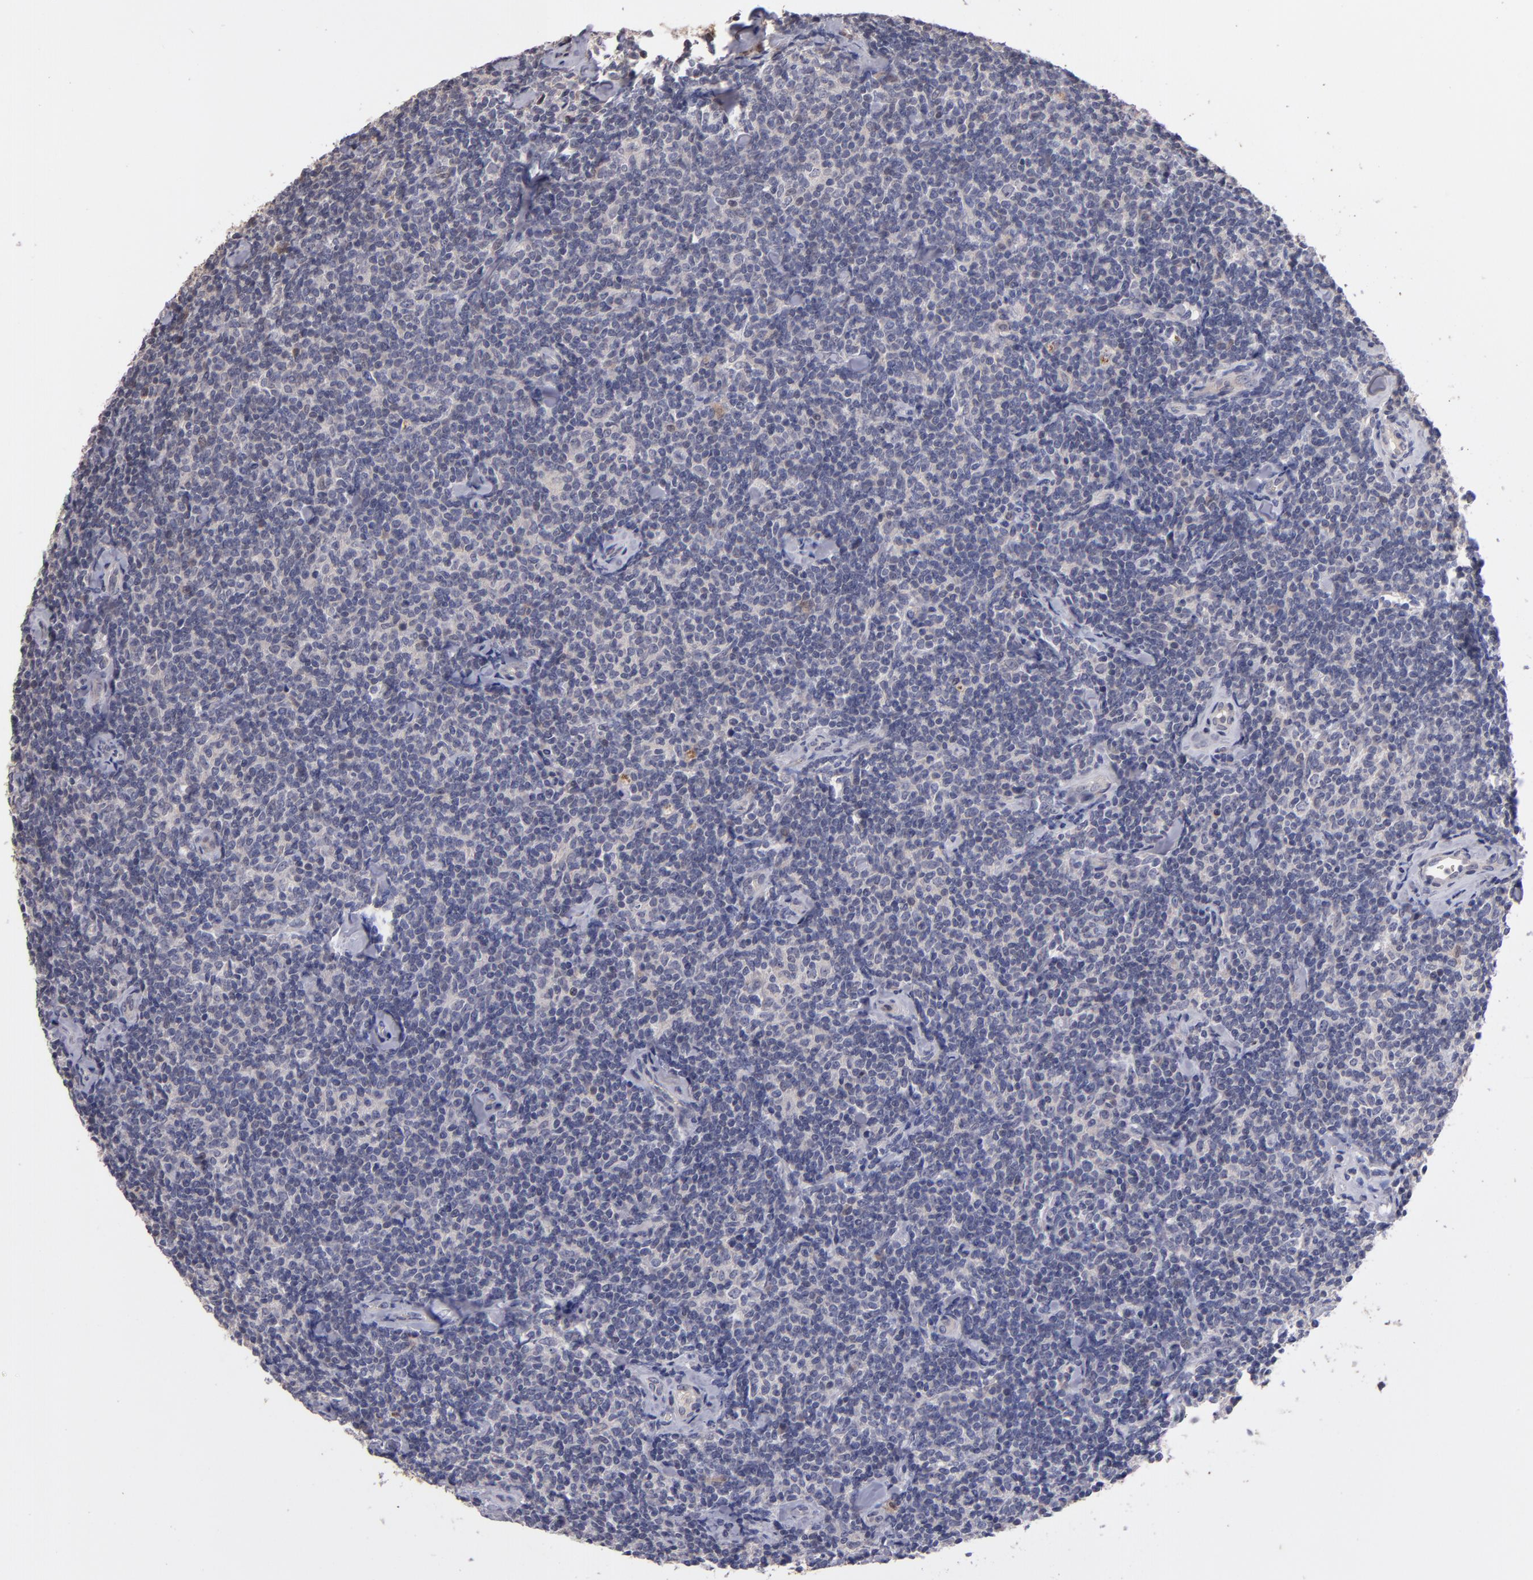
{"staining": {"intensity": "negative", "quantity": "none", "location": "none"}, "tissue": "lymphoma", "cell_type": "Tumor cells", "image_type": "cancer", "snomed": [{"axis": "morphology", "description": "Malignant lymphoma, non-Hodgkin's type, Low grade"}, {"axis": "topography", "description": "Lymph node"}], "caption": "IHC photomicrograph of human malignant lymphoma, non-Hodgkin's type (low-grade) stained for a protein (brown), which displays no positivity in tumor cells. (Stains: DAB (3,3'-diaminobenzidine) IHC with hematoxylin counter stain, Microscopy: brightfield microscopy at high magnification).", "gene": "S100A1", "patient": {"sex": "female", "age": 56}}